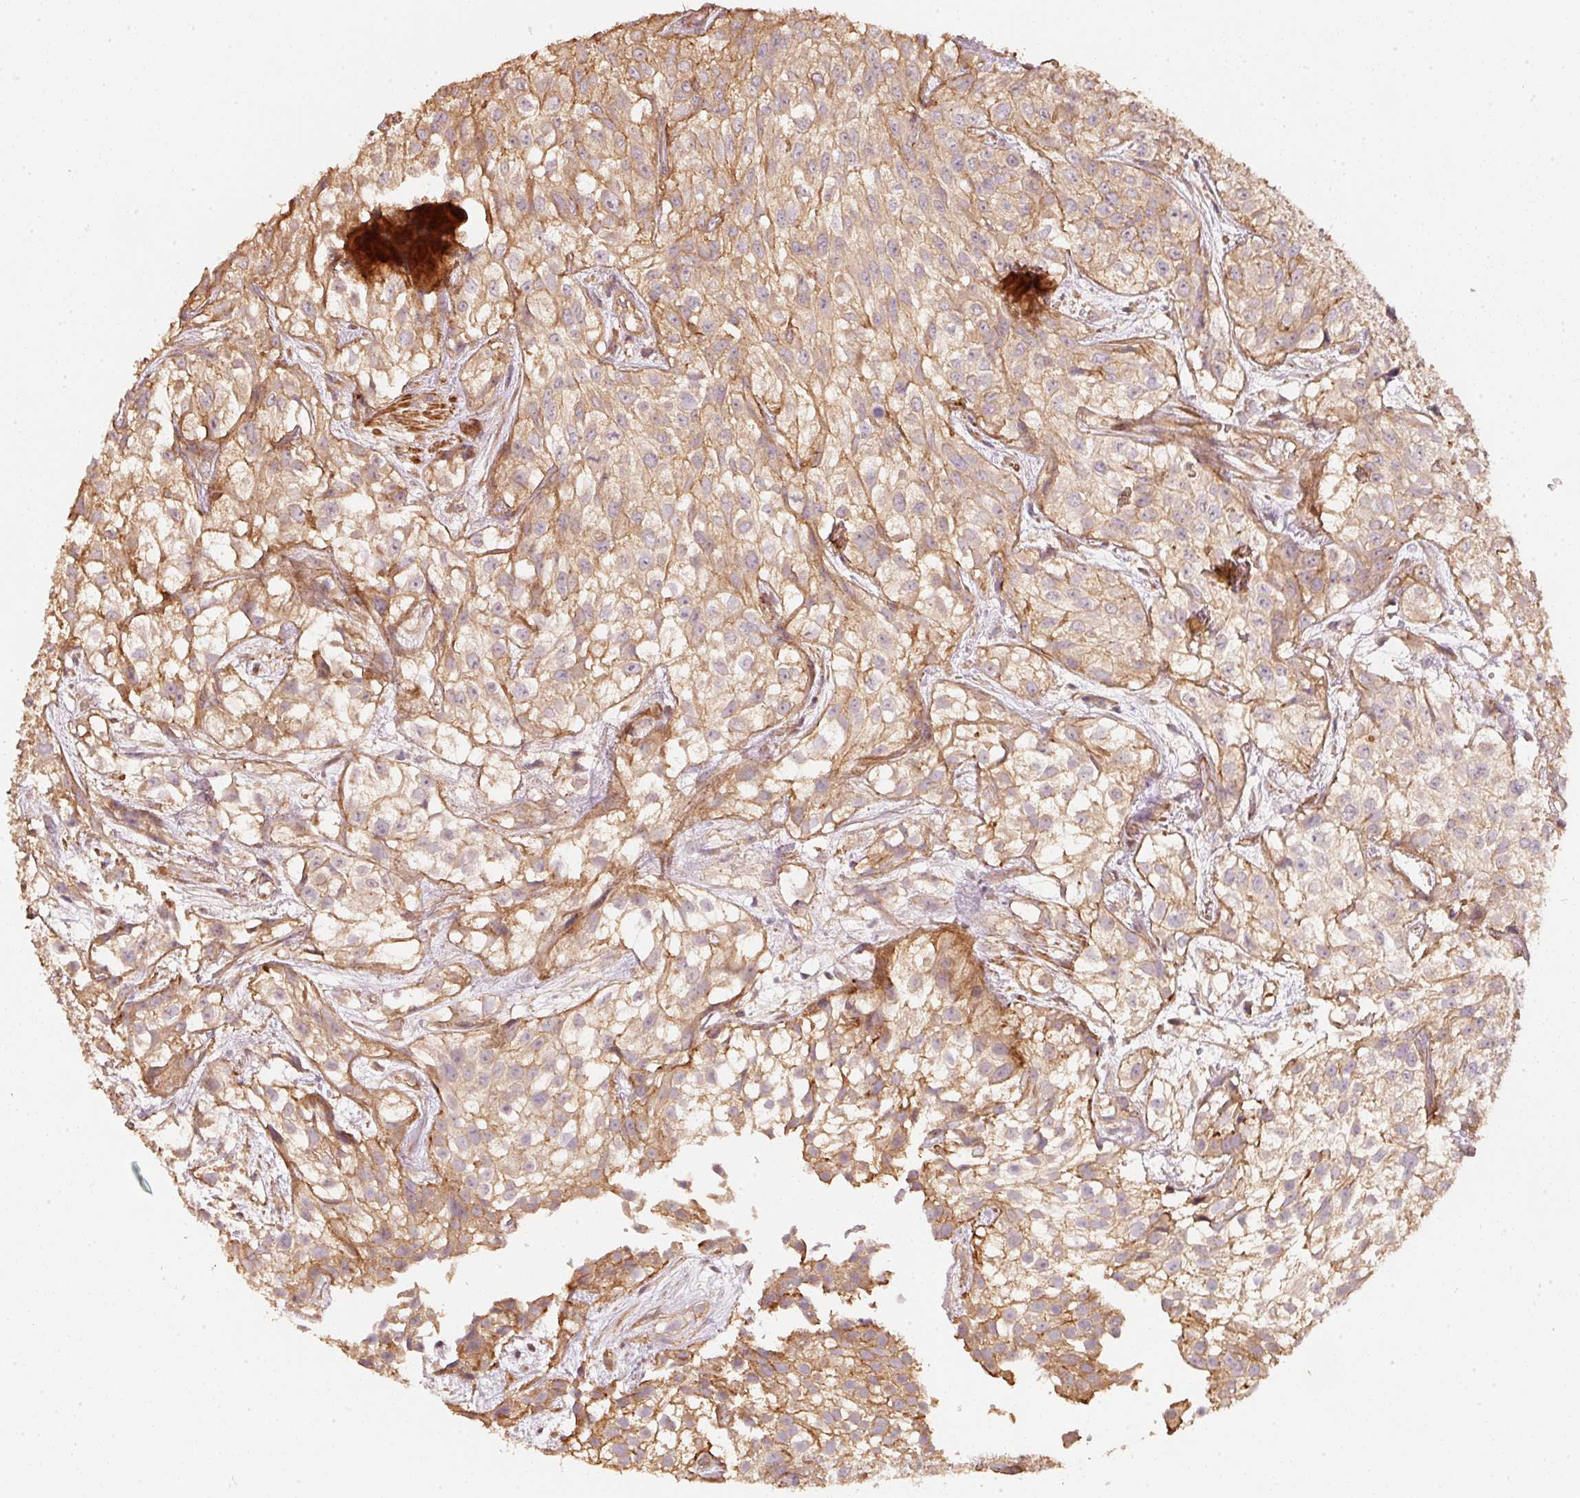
{"staining": {"intensity": "weak", "quantity": ">75%", "location": "cytoplasmic/membranous"}, "tissue": "urothelial cancer", "cell_type": "Tumor cells", "image_type": "cancer", "snomed": [{"axis": "morphology", "description": "Urothelial carcinoma, High grade"}, {"axis": "topography", "description": "Urinary bladder"}], "caption": "Urothelial cancer stained with a brown dye exhibits weak cytoplasmic/membranous positive positivity in approximately >75% of tumor cells.", "gene": "CEP95", "patient": {"sex": "male", "age": 56}}